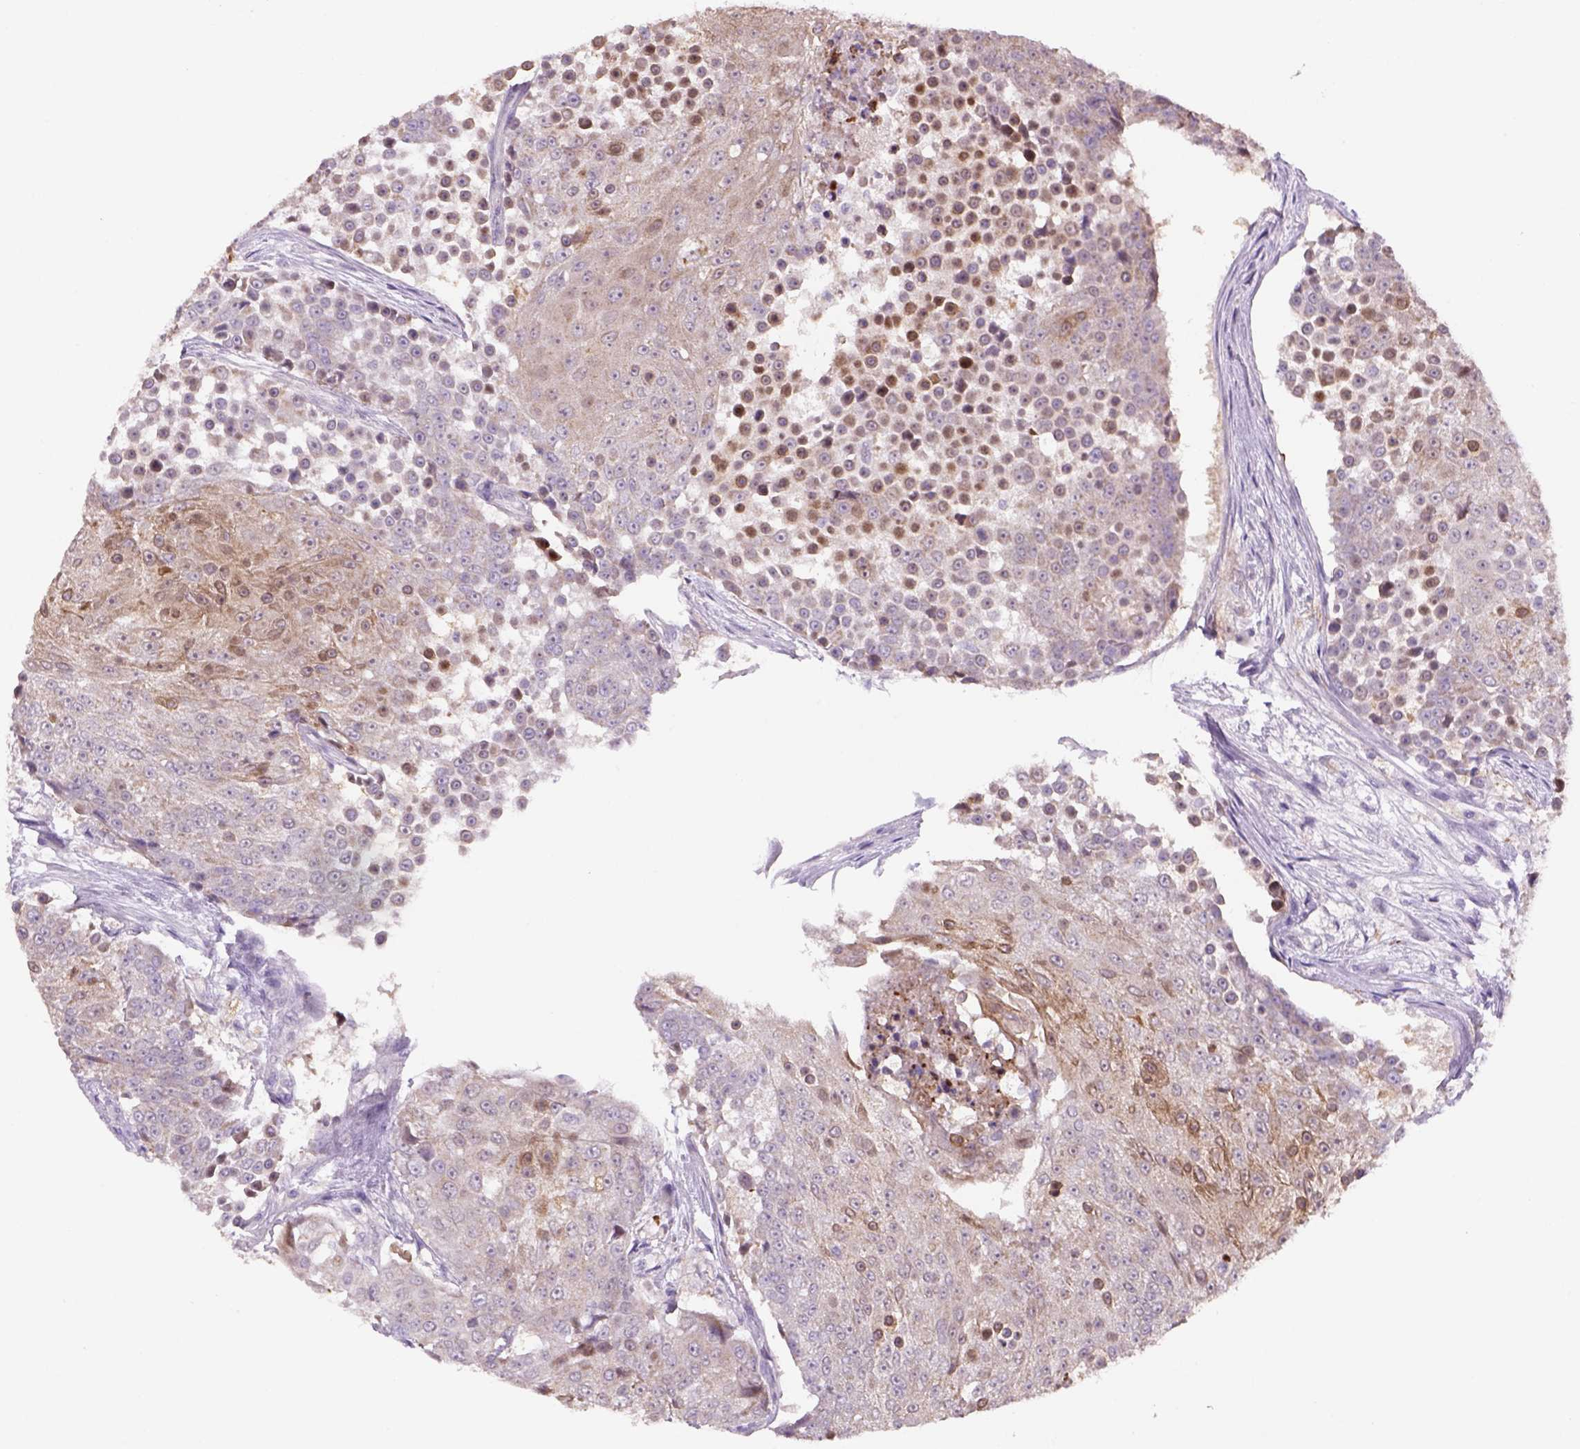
{"staining": {"intensity": "weak", "quantity": ">75%", "location": "cytoplasmic/membranous,nuclear"}, "tissue": "urothelial cancer", "cell_type": "Tumor cells", "image_type": "cancer", "snomed": [{"axis": "morphology", "description": "Urothelial carcinoma, High grade"}, {"axis": "topography", "description": "Urinary bladder"}], "caption": "The immunohistochemical stain labels weak cytoplasmic/membranous and nuclear expression in tumor cells of high-grade urothelial carcinoma tissue.", "gene": "ADGRV1", "patient": {"sex": "female", "age": 63}}